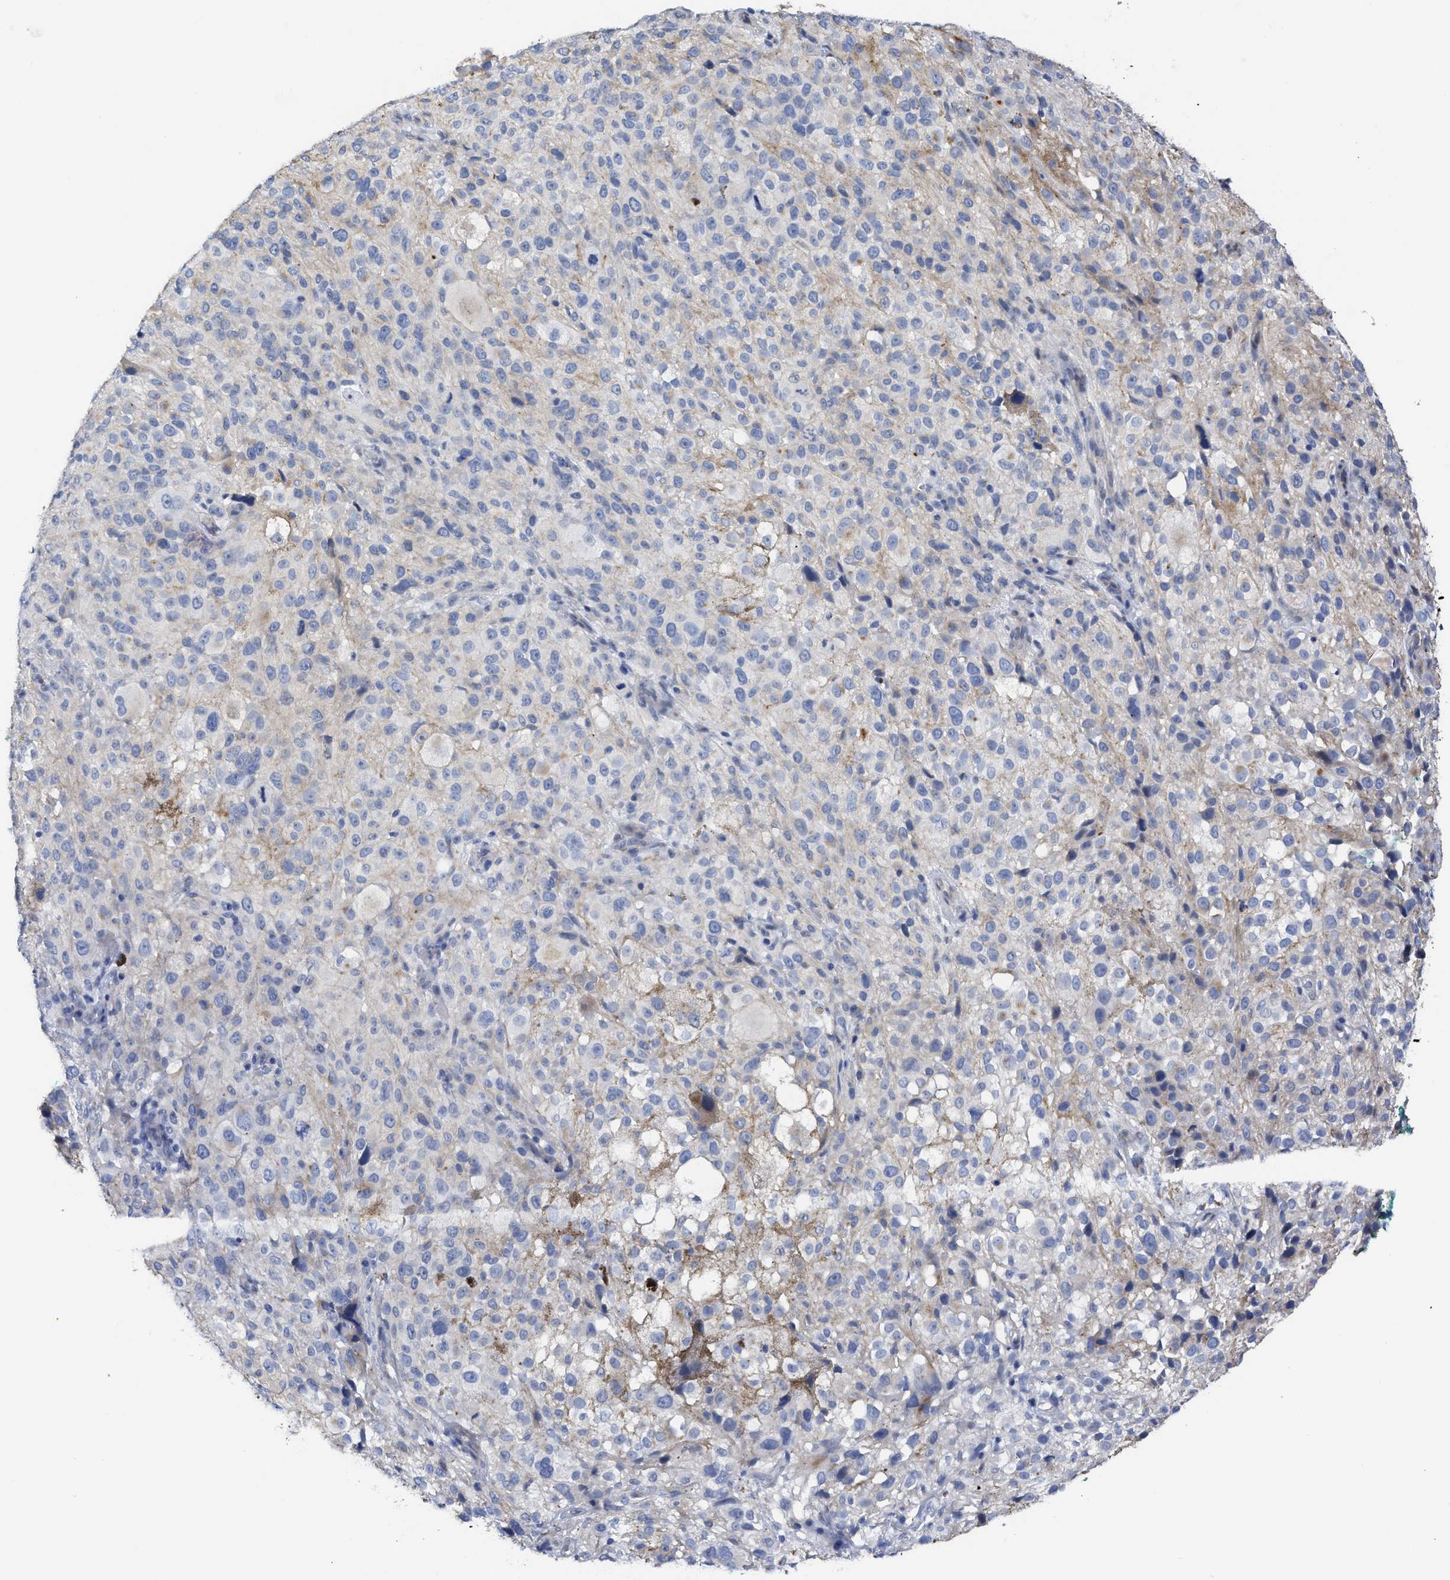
{"staining": {"intensity": "negative", "quantity": "none", "location": "none"}, "tissue": "melanoma", "cell_type": "Tumor cells", "image_type": "cancer", "snomed": [{"axis": "morphology", "description": "Necrosis, NOS"}, {"axis": "morphology", "description": "Malignant melanoma, NOS"}, {"axis": "topography", "description": "Skin"}], "caption": "This is a micrograph of immunohistochemistry staining of malignant melanoma, which shows no positivity in tumor cells.", "gene": "TUB", "patient": {"sex": "female", "age": 87}}